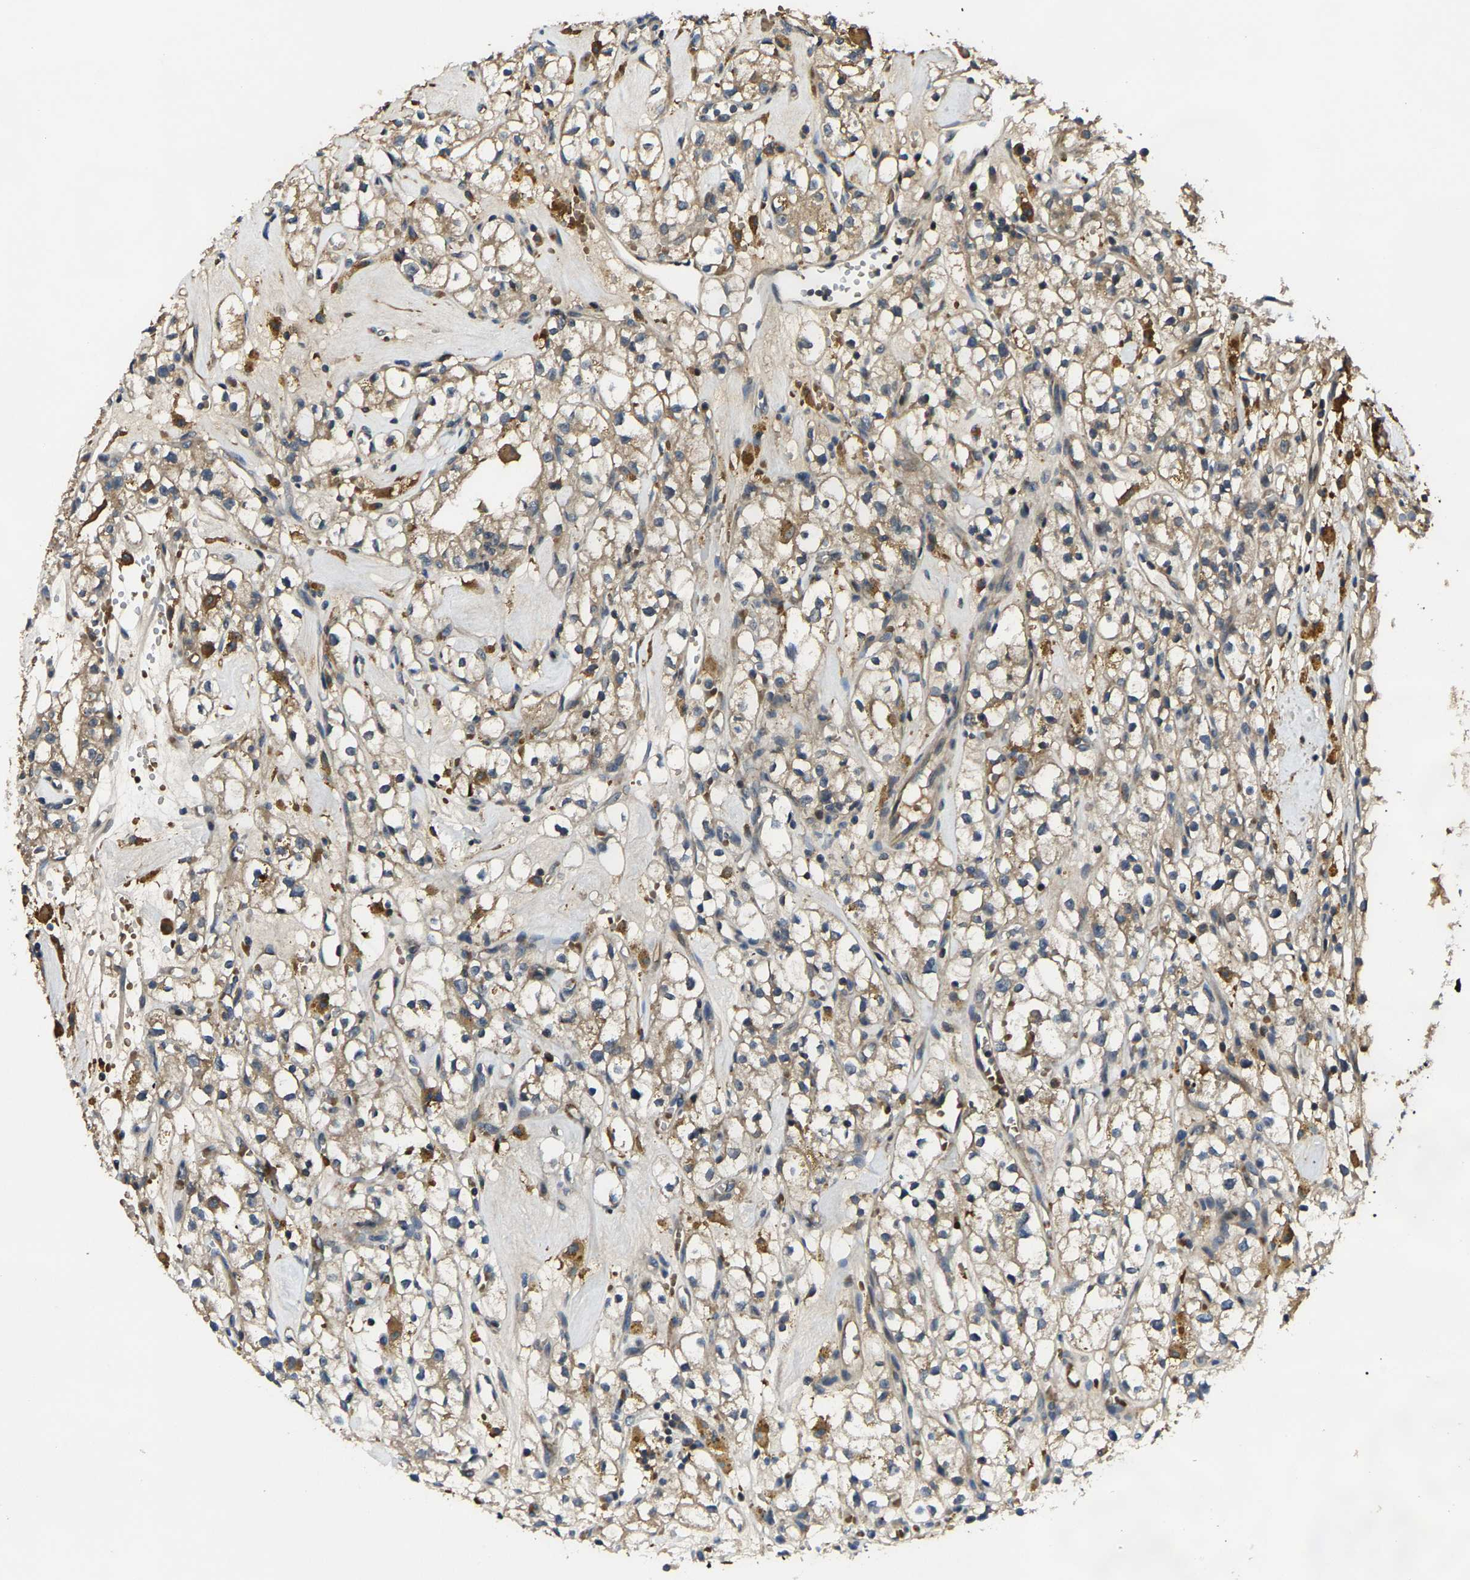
{"staining": {"intensity": "moderate", "quantity": ">75%", "location": "cytoplasmic/membranous"}, "tissue": "renal cancer", "cell_type": "Tumor cells", "image_type": "cancer", "snomed": [{"axis": "morphology", "description": "Adenocarcinoma, NOS"}, {"axis": "topography", "description": "Kidney"}], "caption": "Immunohistochemistry of human renal cancer shows medium levels of moderate cytoplasmic/membranous staining in approximately >75% of tumor cells.", "gene": "AGBL3", "patient": {"sex": "male", "age": 56}}